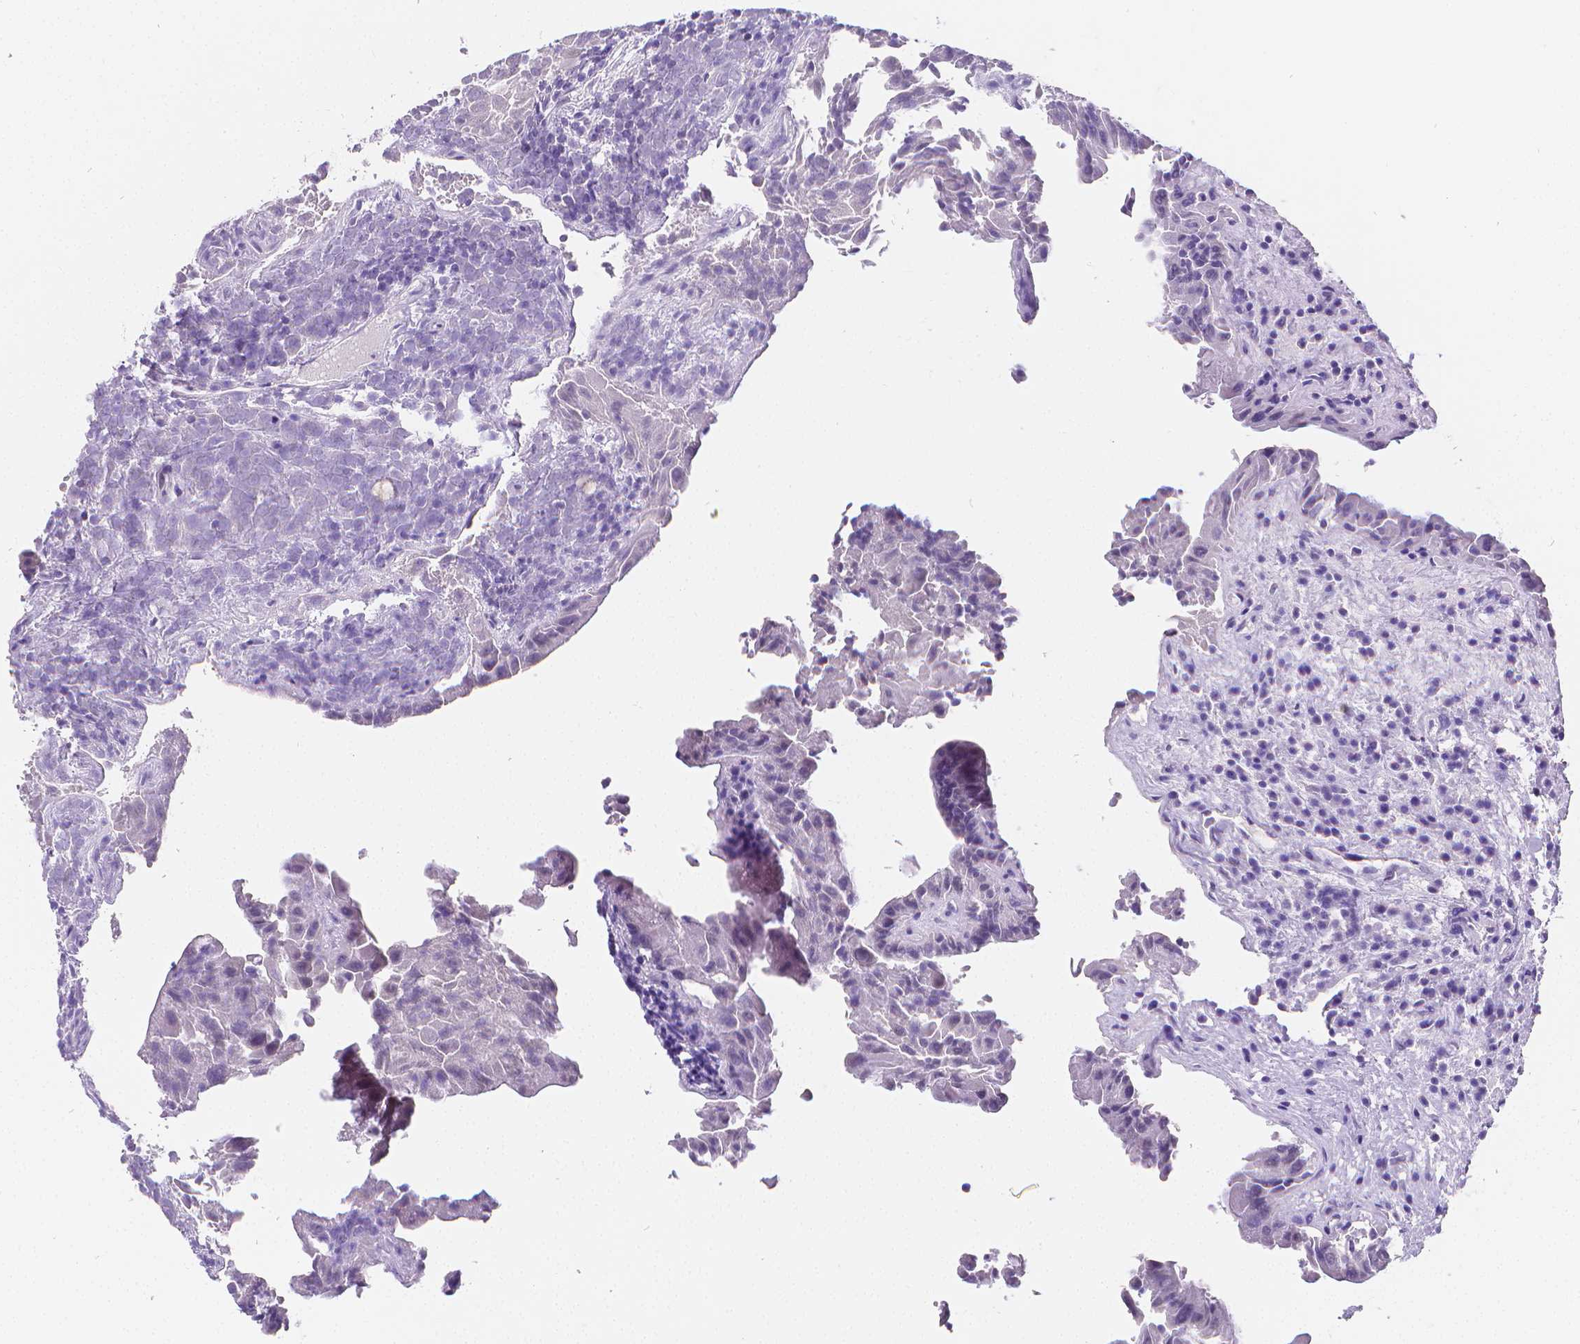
{"staining": {"intensity": "negative", "quantity": "none", "location": "none"}, "tissue": "thyroid cancer", "cell_type": "Tumor cells", "image_type": "cancer", "snomed": [{"axis": "morphology", "description": "Papillary adenocarcinoma, NOS"}, {"axis": "topography", "description": "Thyroid gland"}], "caption": "IHC of thyroid cancer (papillary adenocarcinoma) reveals no expression in tumor cells.", "gene": "MEF2C", "patient": {"sex": "female", "age": 37}}